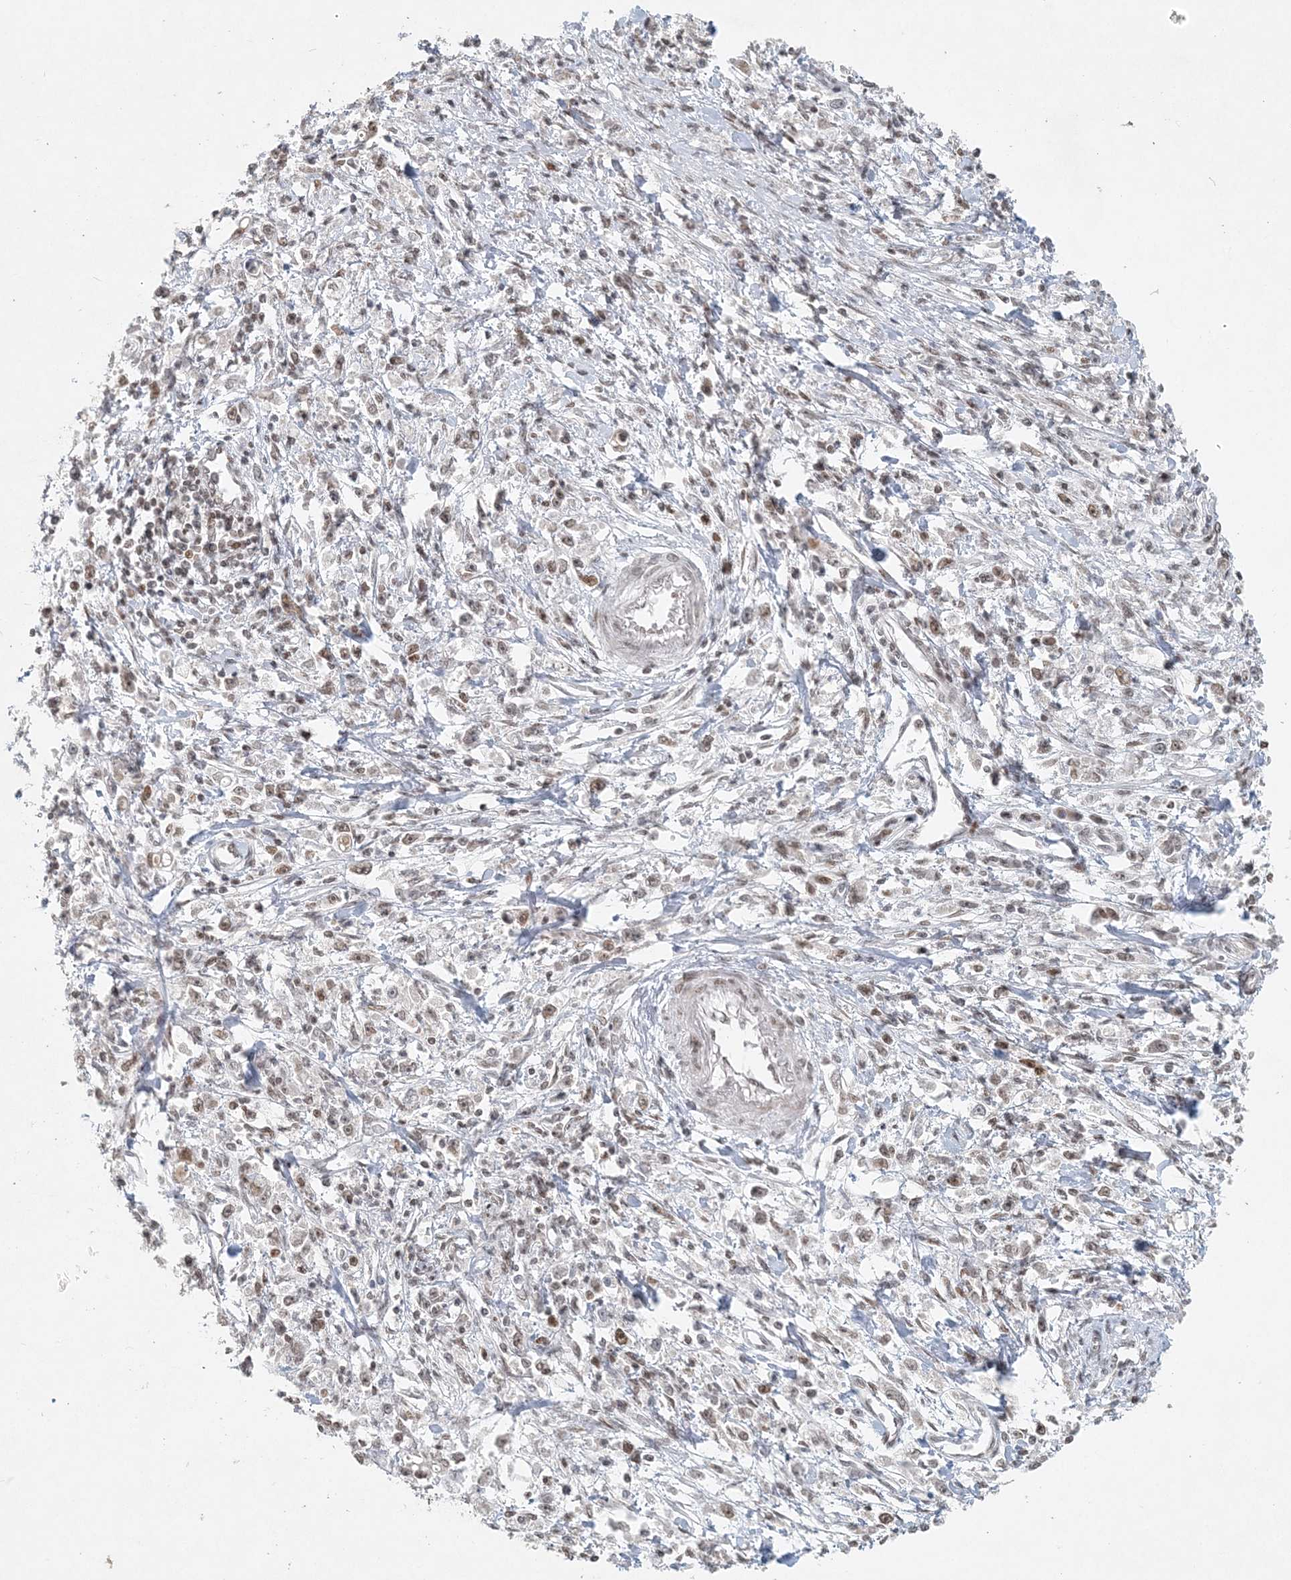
{"staining": {"intensity": "weak", "quantity": "25%-75%", "location": "nuclear"}, "tissue": "stomach cancer", "cell_type": "Tumor cells", "image_type": "cancer", "snomed": [{"axis": "morphology", "description": "Adenocarcinoma, NOS"}, {"axis": "topography", "description": "Stomach"}], "caption": "Stomach adenocarcinoma stained with a protein marker reveals weak staining in tumor cells.", "gene": "BAZ1B", "patient": {"sex": "female", "age": 59}}